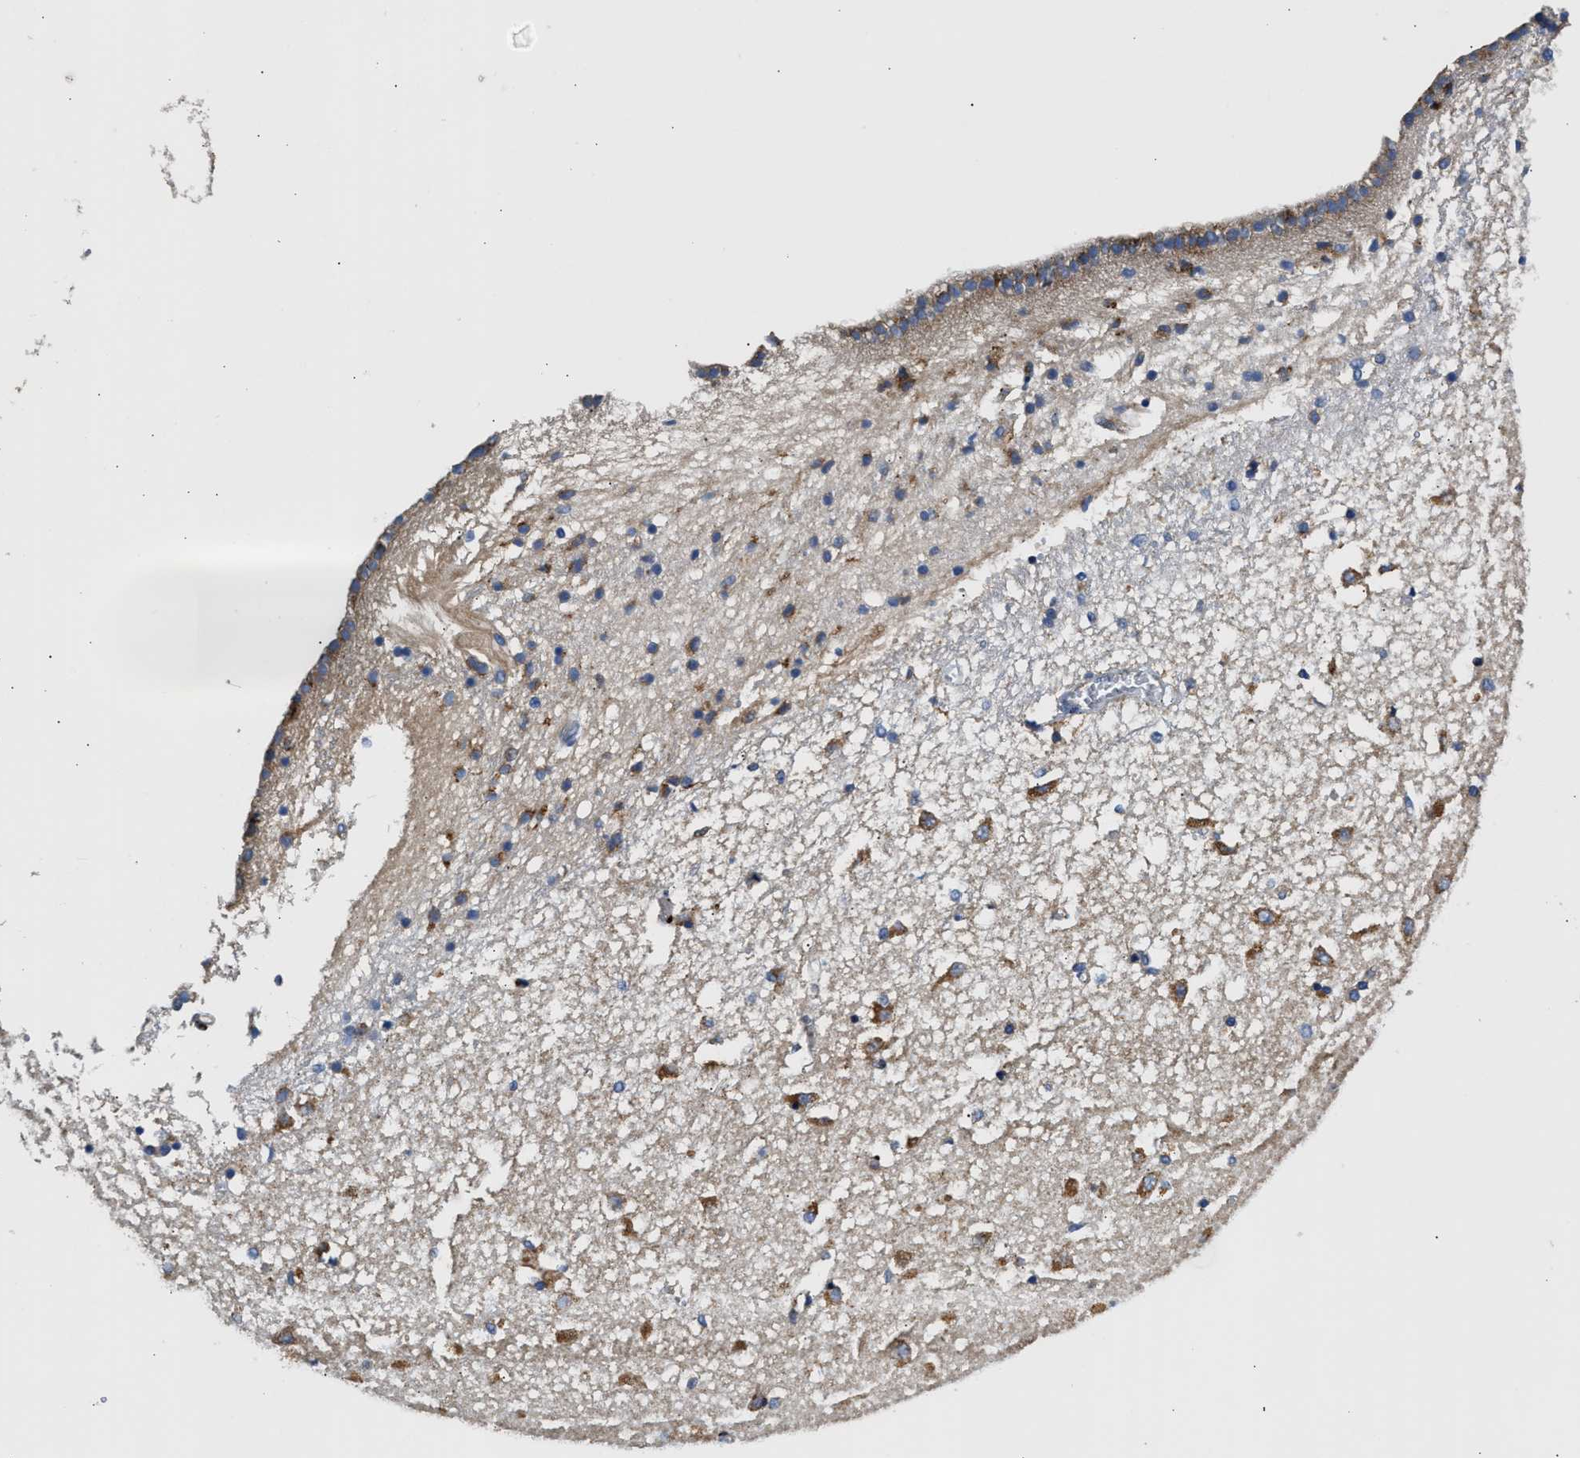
{"staining": {"intensity": "moderate", "quantity": "25%-75%", "location": "cytoplasmic/membranous"}, "tissue": "caudate", "cell_type": "Glial cells", "image_type": "normal", "snomed": [{"axis": "morphology", "description": "Normal tissue, NOS"}, {"axis": "topography", "description": "Lateral ventricle wall"}], "caption": "Glial cells demonstrate medium levels of moderate cytoplasmic/membranous staining in about 25%-75% of cells in normal caudate. The staining was performed using DAB to visualize the protein expression in brown, while the nuclei were stained in blue with hematoxylin (Magnification: 20x).", "gene": "AMZ1", "patient": {"sex": "male", "age": 45}}